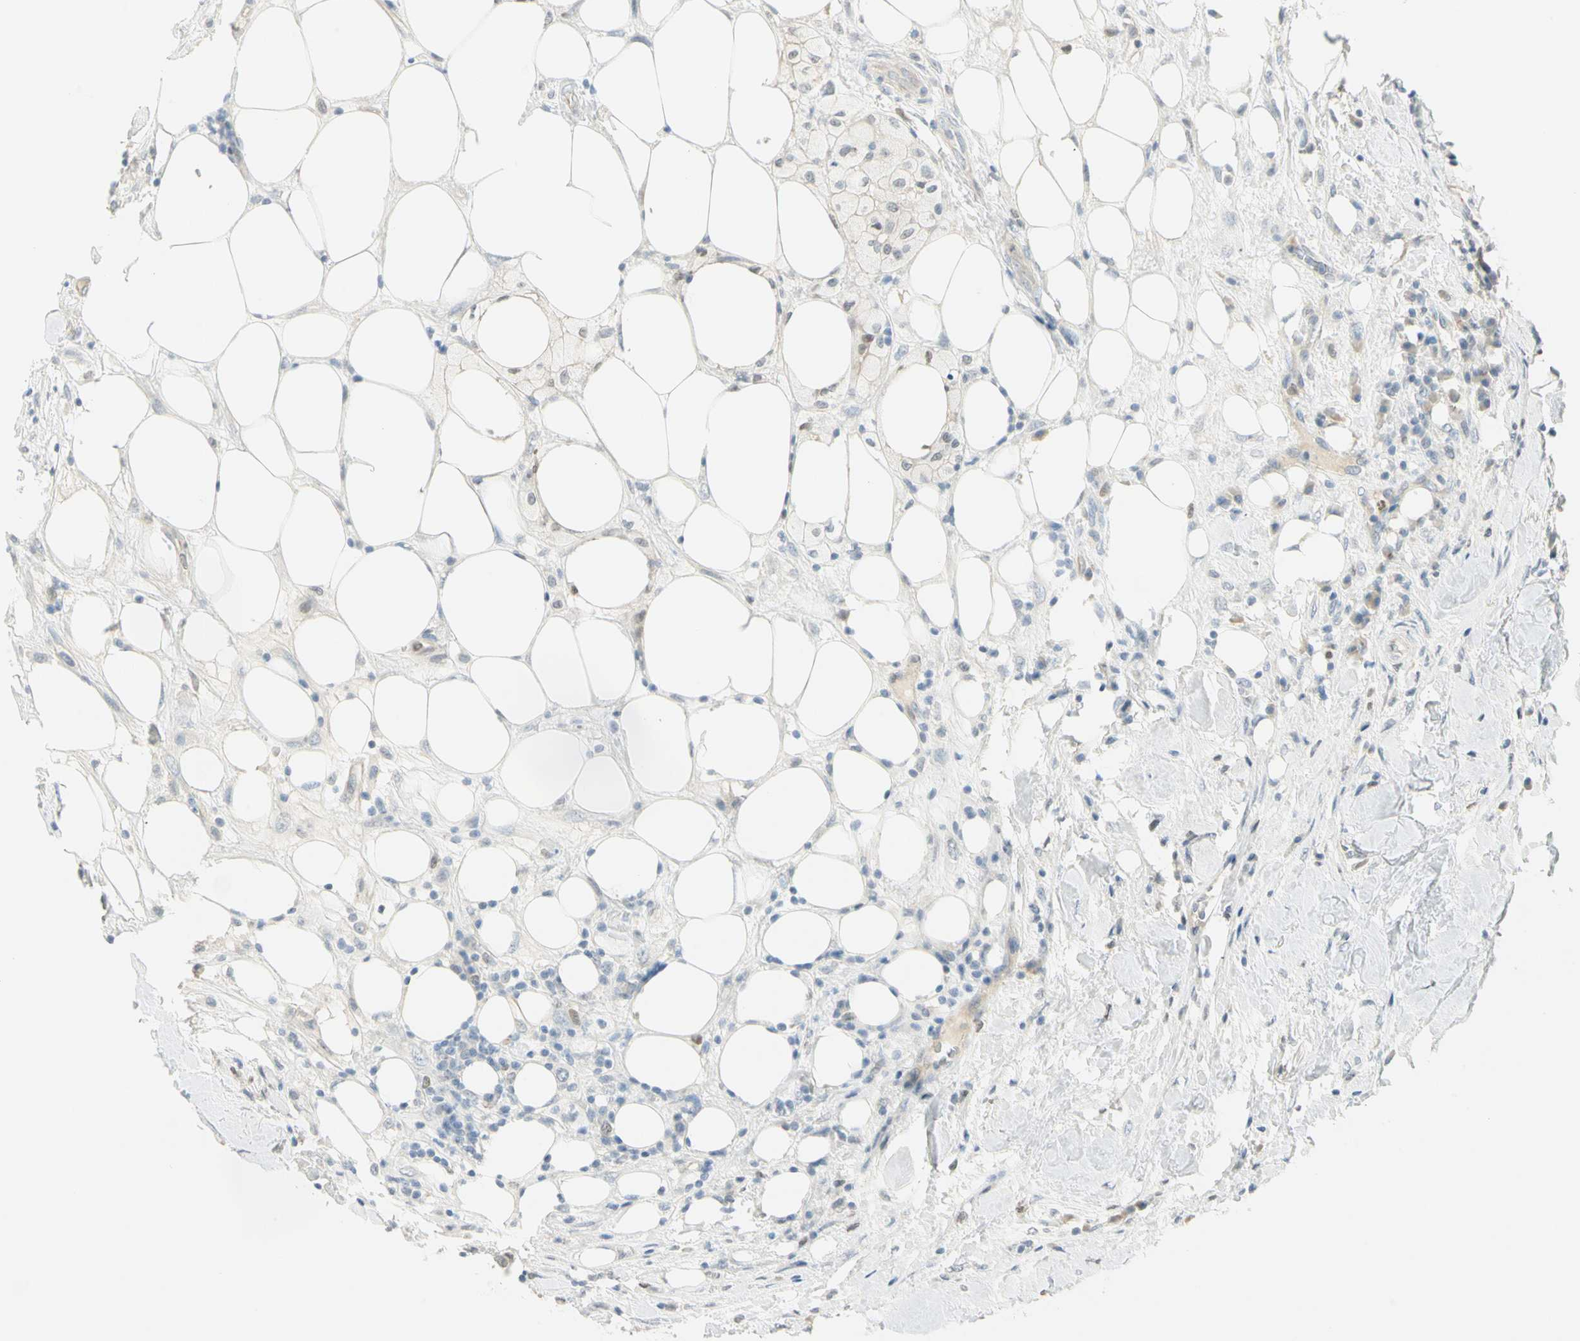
{"staining": {"intensity": "negative", "quantity": "none", "location": "none"}, "tissue": "breast cancer", "cell_type": "Tumor cells", "image_type": "cancer", "snomed": [{"axis": "morphology", "description": "Duct carcinoma"}, {"axis": "topography", "description": "Breast"}], "caption": "This micrograph is of invasive ductal carcinoma (breast) stained with immunohistochemistry to label a protein in brown with the nuclei are counter-stained blue. There is no expression in tumor cells. (Stains: DAB IHC with hematoxylin counter stain, Microscopy: brightfield microscopy at high magnification).", "gene": "MLLT10", "patient": {"sex": "female", "age": 37}}